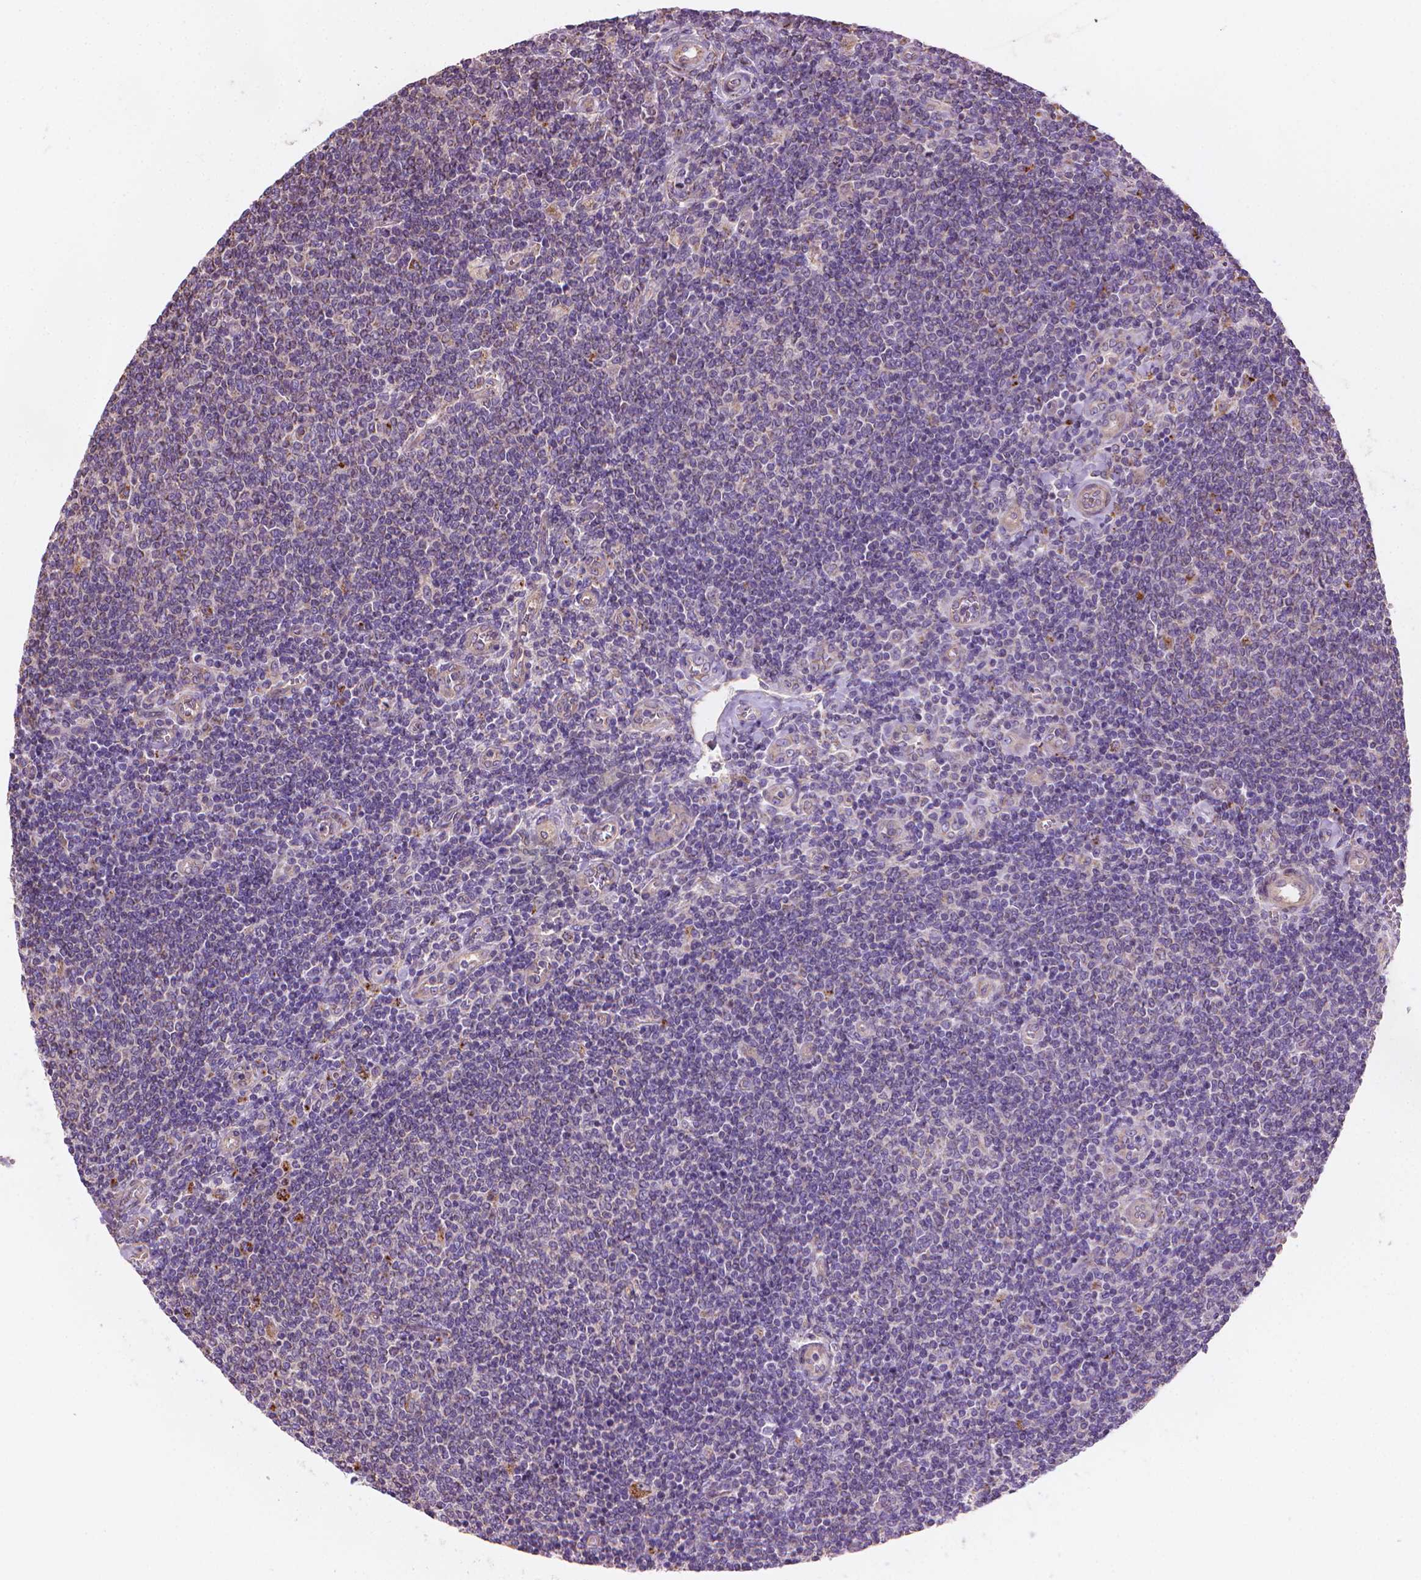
{"staining": {"intensity": "negative", "quantity": "none", "location": "none"}, "tissue": "lymphoma", "cell_type": "Tumor cells", "image_type": "cancer", "snomed": [{"axis": "morphology", "description": "Malignant lymphoma, non-Hodgkin's type, Low grade"}, {"axis": "topography", "description": "Lymph node"}], "caption": "Tumor cells are negative for protein expression in human malignant lymphoma, non-Hodgkin's type (low-grade).", "gene": "TTC29", "patient": {"sex": "male", "age": 52}}